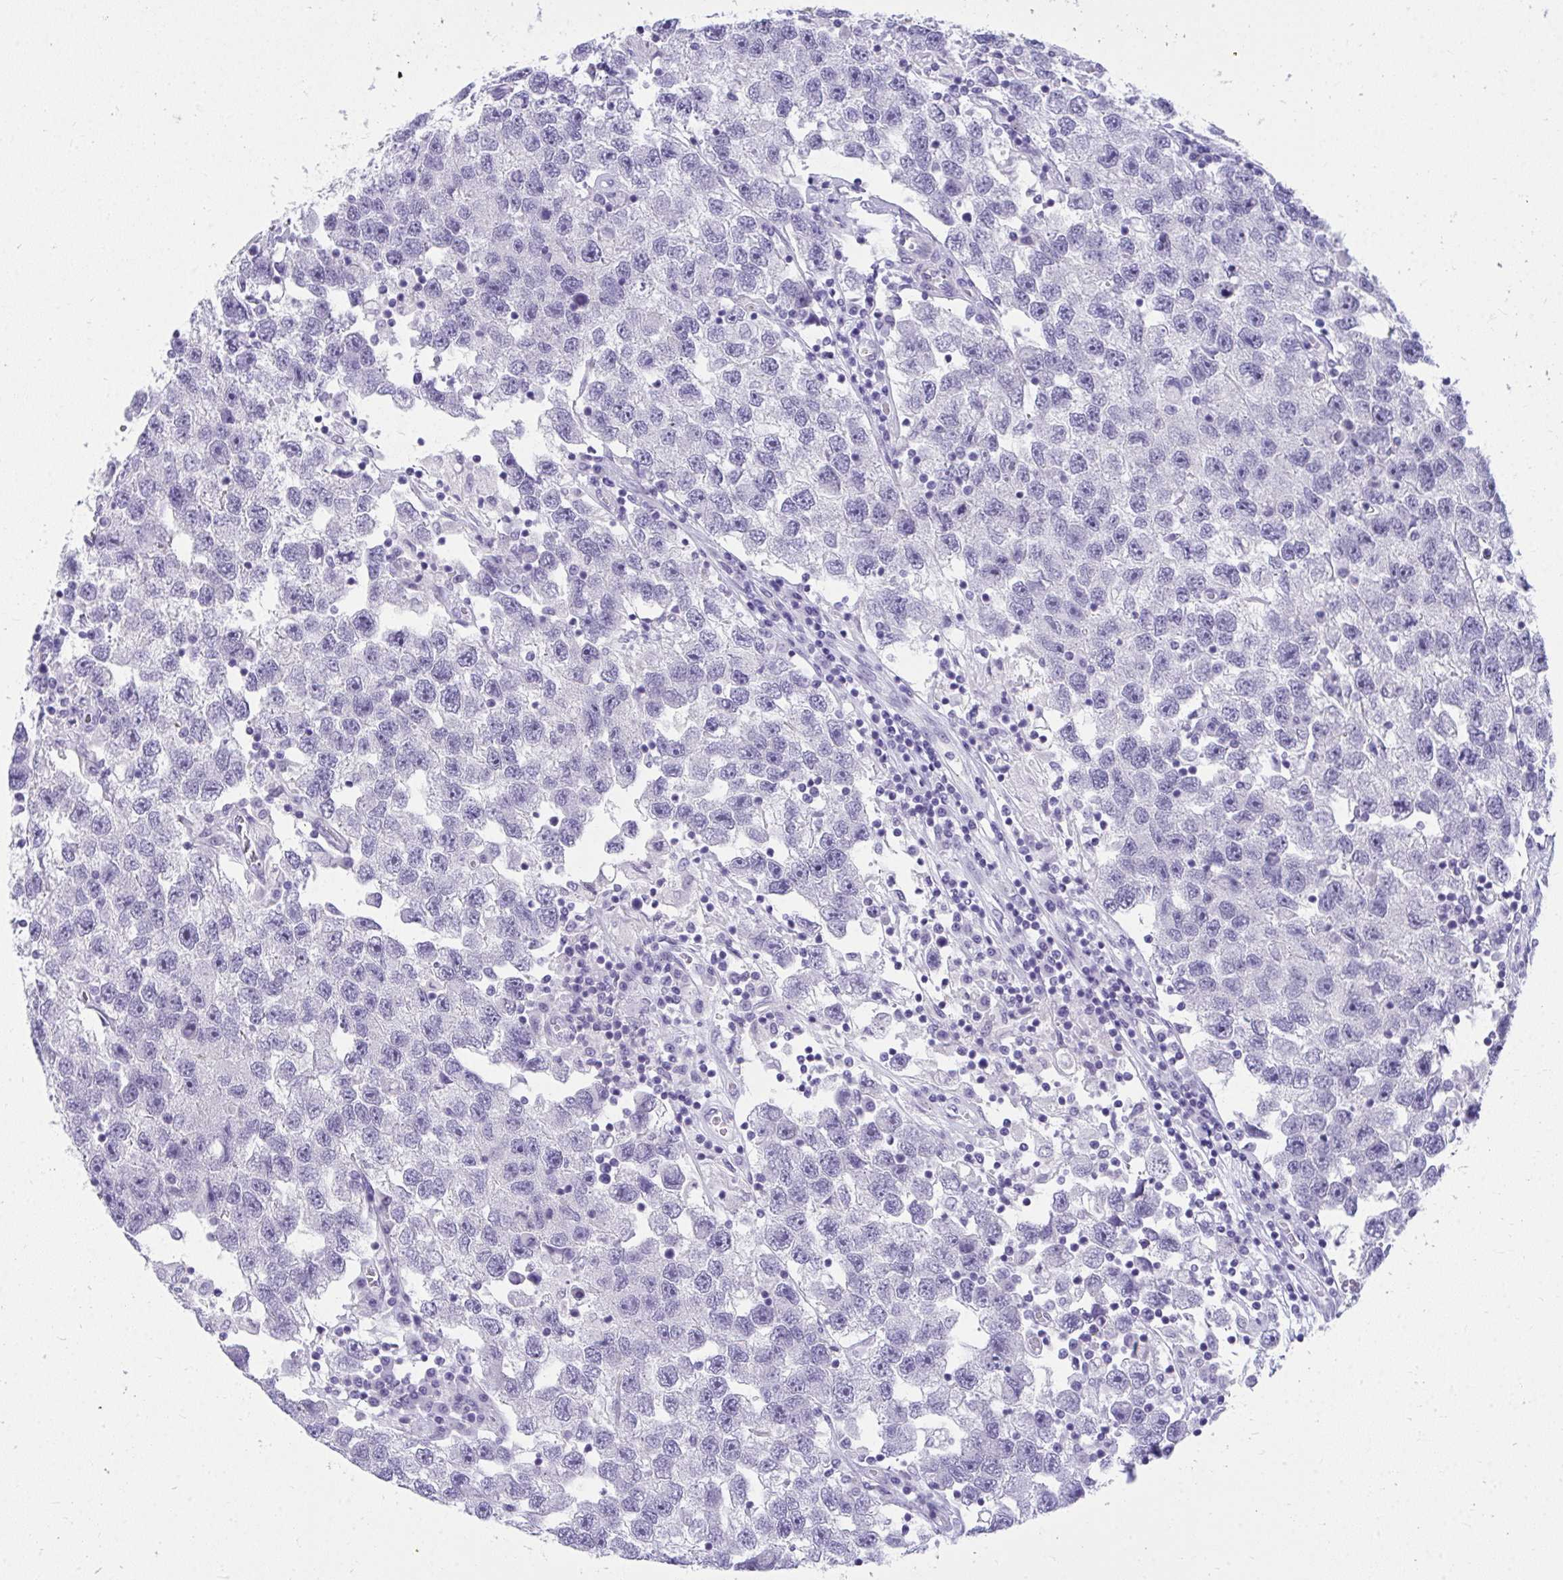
{"staining": {"intensity": "negative", "quantity": "none", "location": "none"}, "tissue": "testis cancer", "cell_type": "Tumor cells", "image_type": "cancer", "snomed": [{"axis": "morphology", "description": "Seminoma, NOS"}, {"axis": "topography", "description": "Testis"}], "caption": "DAB immunohistochemical staining of seminoma (testis) exhibits no significant positivity in tumor cells.", "gene": "TSBP1", "patient": {"sex": "male", "age": 26}}